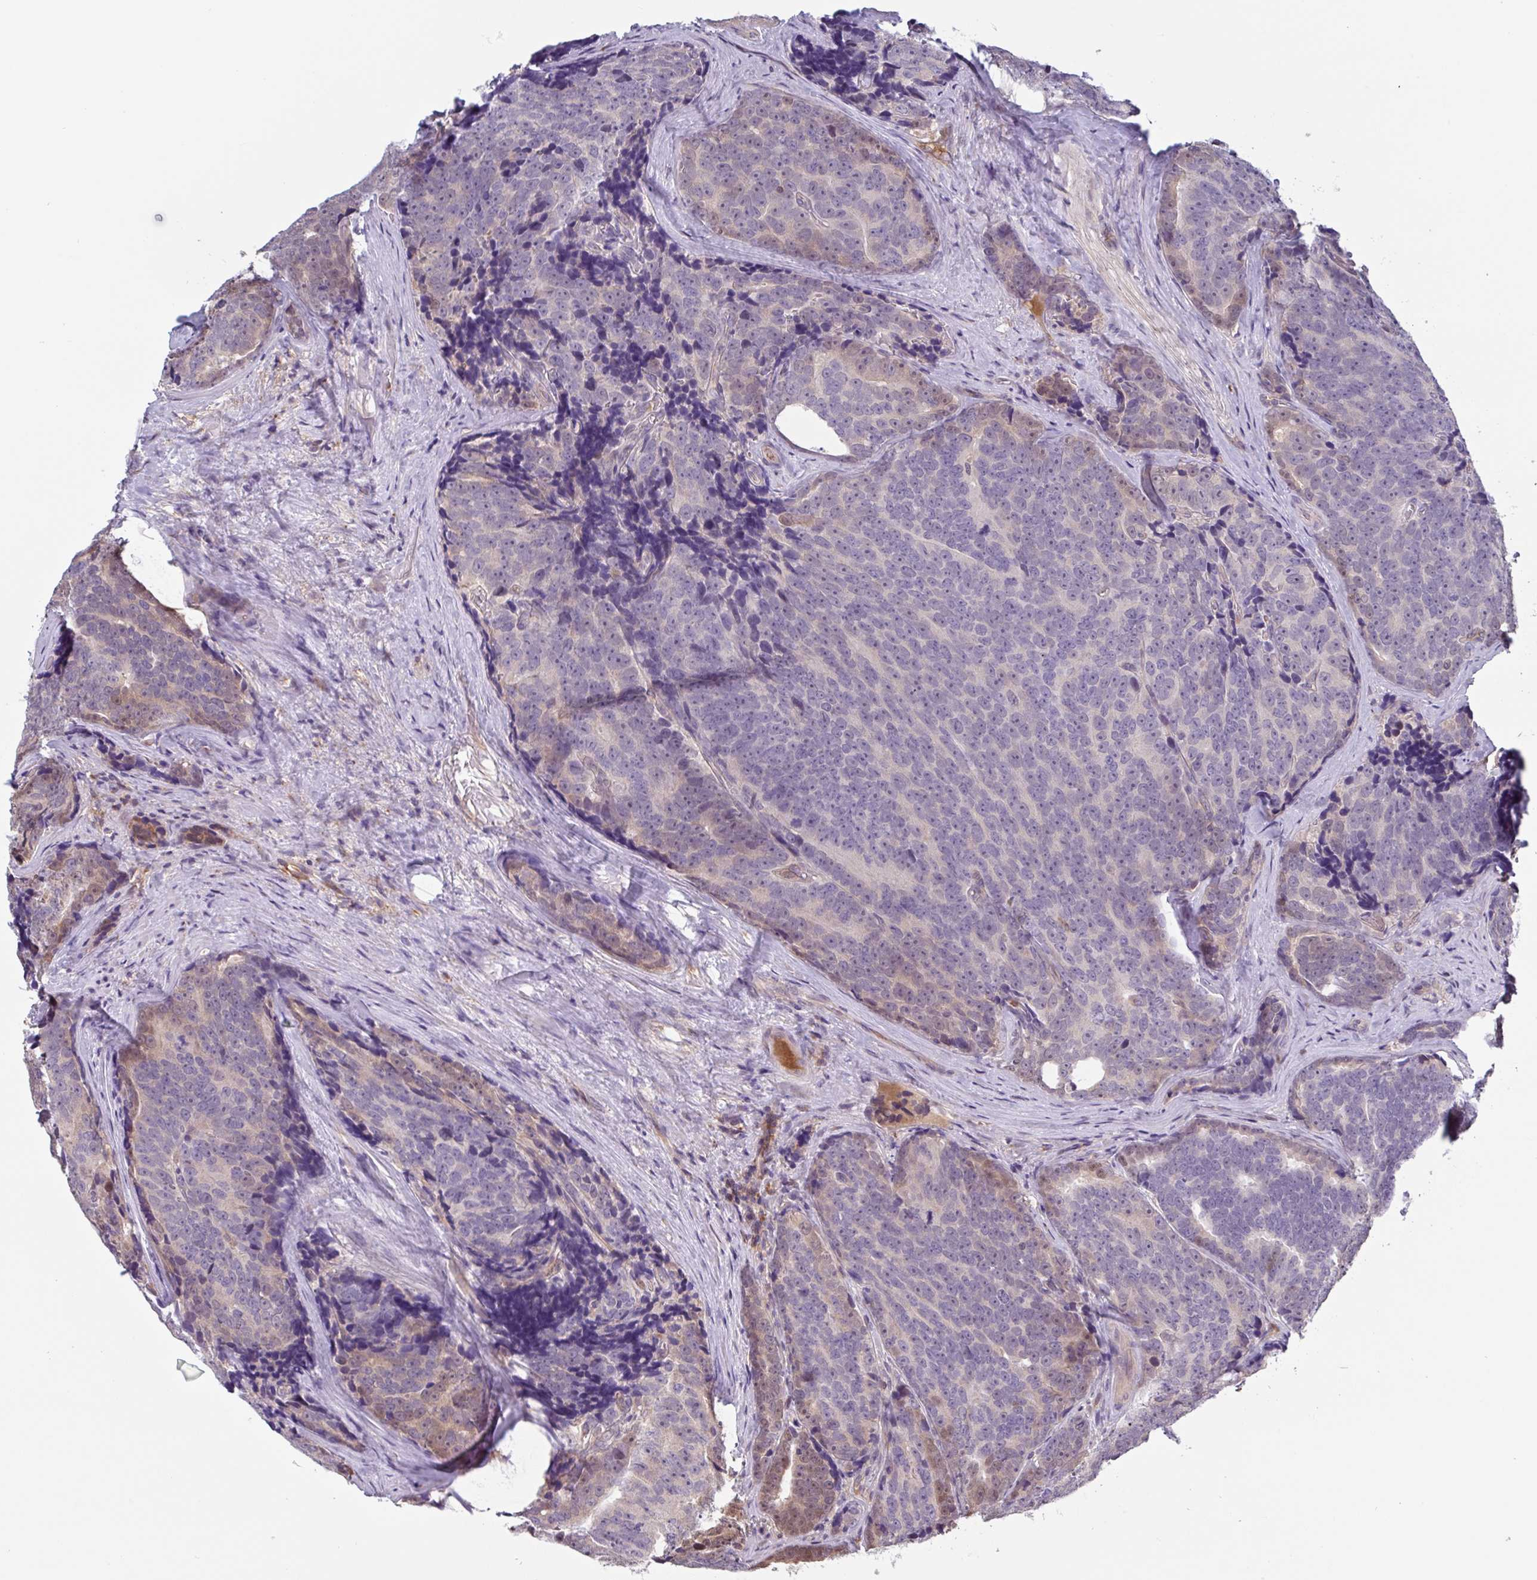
{"staining": {"intensity": "weak", "quantity": "25%-75%", "location": "cytoplasmic/membranous"}, "tissue": "prostate cancer", "cell_type": "Tumor cells", "image_type": "cancer", "snomed": [{"axis": "morphology", "description": "Adenocarcinoma, Low grade"}, {"axis": "topography", "description": "Prostate"}], "caption": "The immunohistochemical stain highlights weak cytoplasmic/membranous positivity in tumor cells of prostate cancer tissue.", "gene": "OTOP2", "patient": {"sex": "male", "age": 62}}